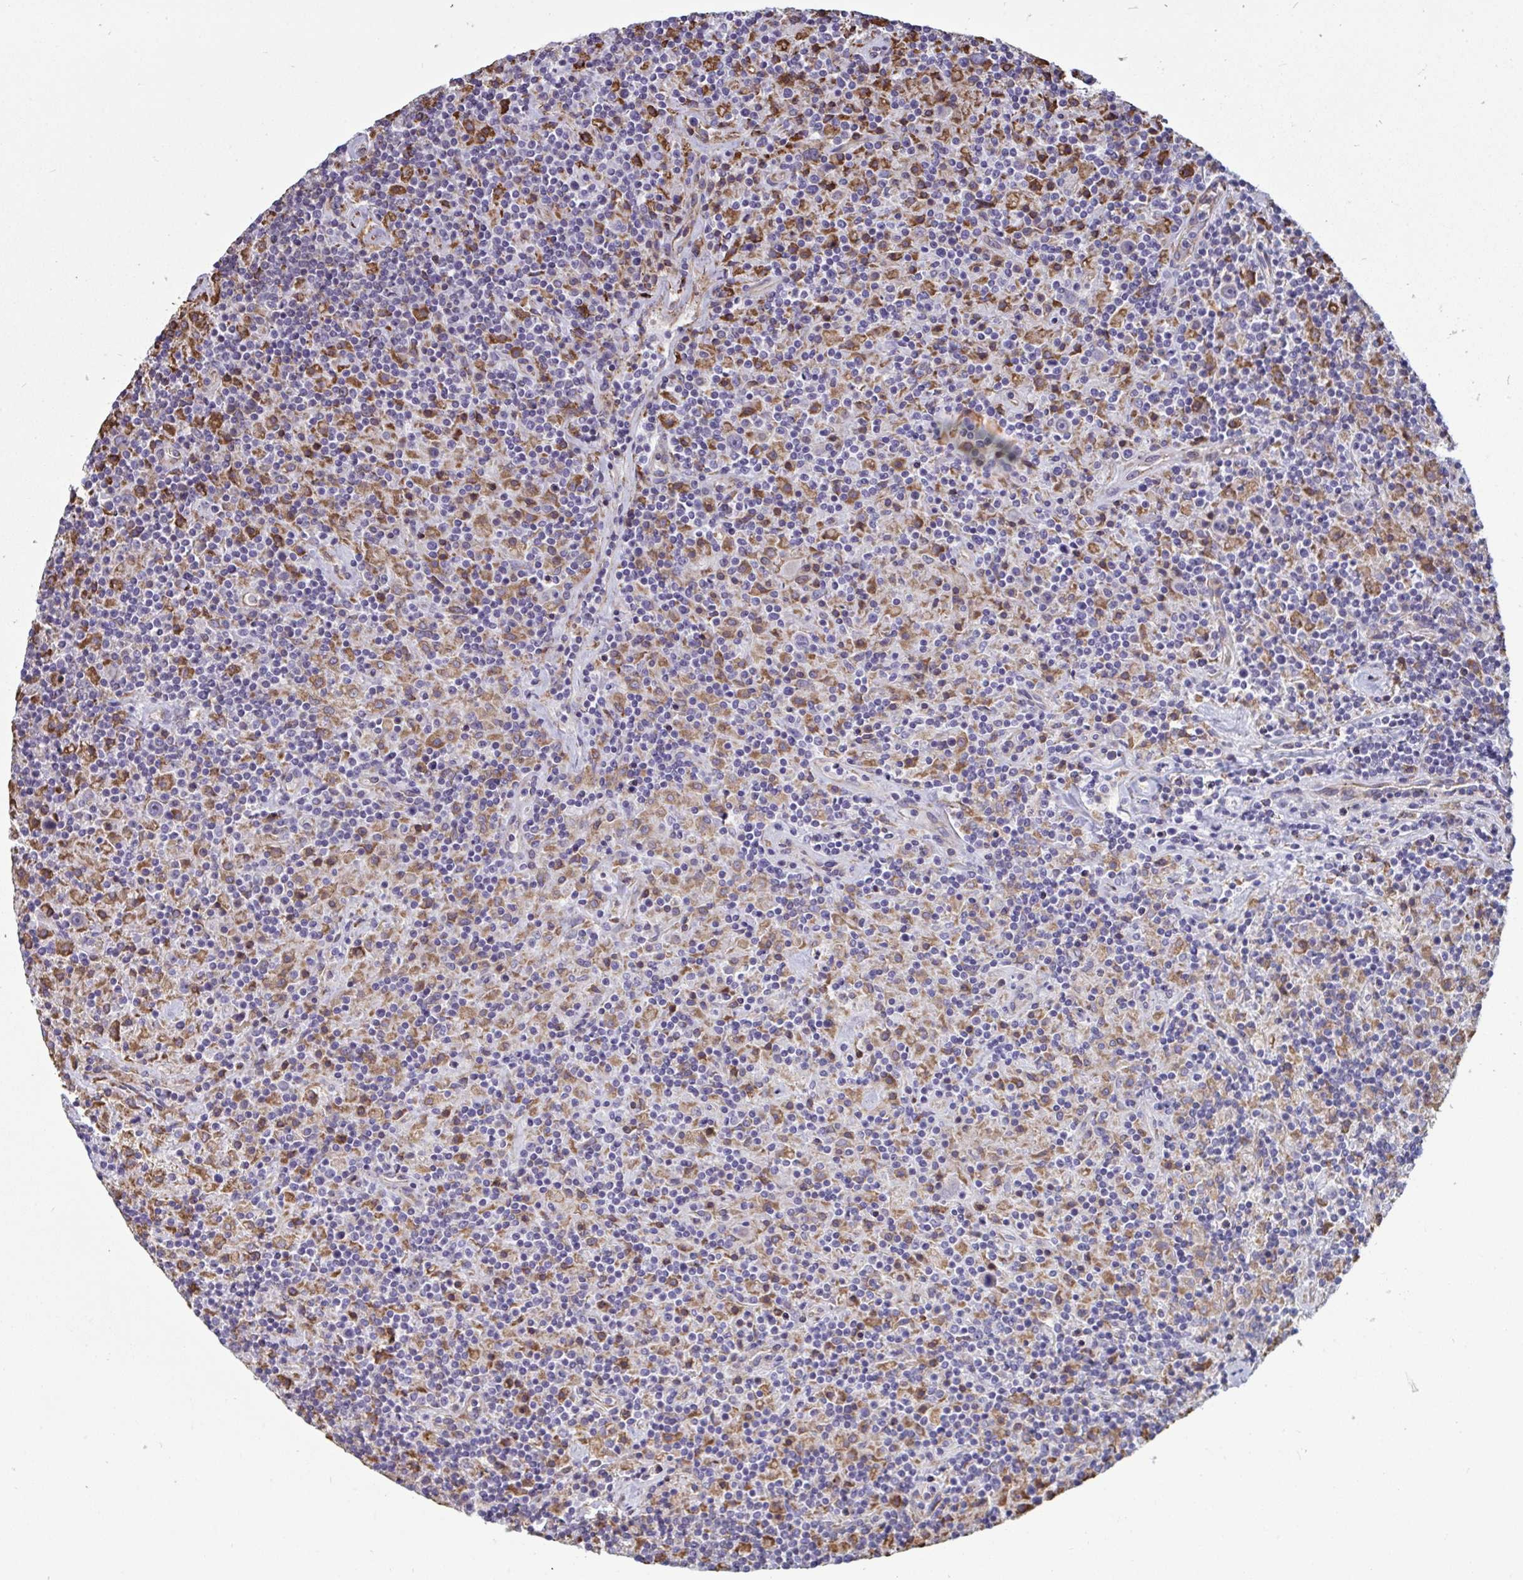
{"staining": {"intensity": "negative", "quantity": "none", "location": "none"}, "tissue": "lymphoma", "cell_type": "Tumor cells", "image_type": "cancer", "snomed": [{"axis": "morphology", "description": "Hodgkin's disease, NOS"}, {"axis": "topography", "description": "Lymph node"}], "caption": "A histopathology image of human lymphoma is negative for staining in tumor cells.", "gene": "MYMK", "patient": {"sex": "male", "age": 70}}